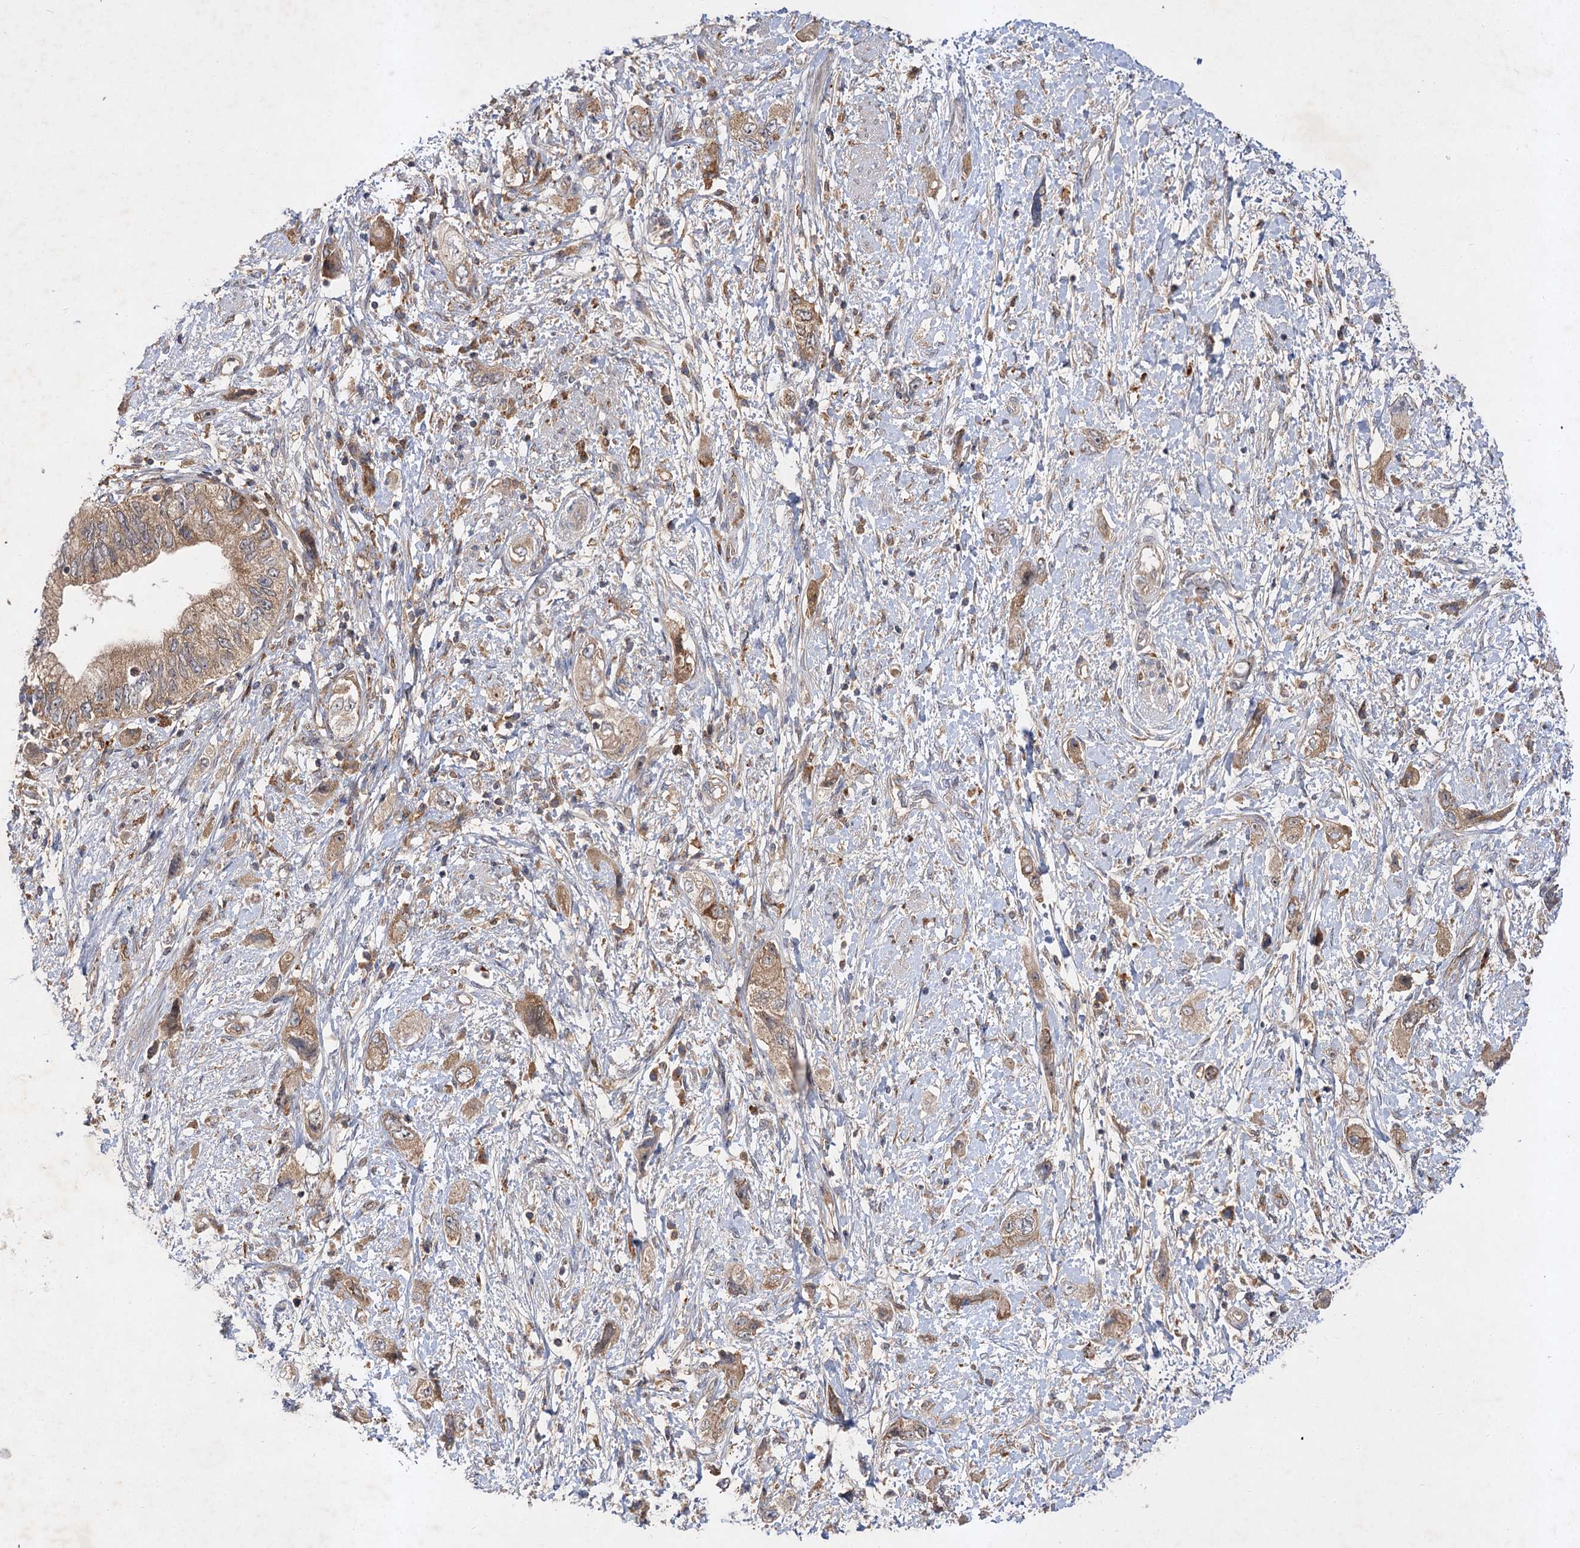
{"staining": {"intensity": "moderate", "quantity": "25%-75%", "location": "cytoplasmic/membranous"}, "tissue": "pancreatic cancer", "cell_type": "Tumor cells", "image_type": "cancer", "snomed": [{"axis": "morphology", "description": "Adenocarcinoma, NOS"}, {"axis": "topography", "description": "Pancreas"}], "caption": "Immunohistochemistry (IHC) (DAB) staining of pancreatic cancer reveals moderate cytoplasmic/membranous protein expression in about 25%-75% of tumor cells. Nuclei are stained in blue.", "gene": "PATL1", "patient": {"sex": "female", "age": 73}}